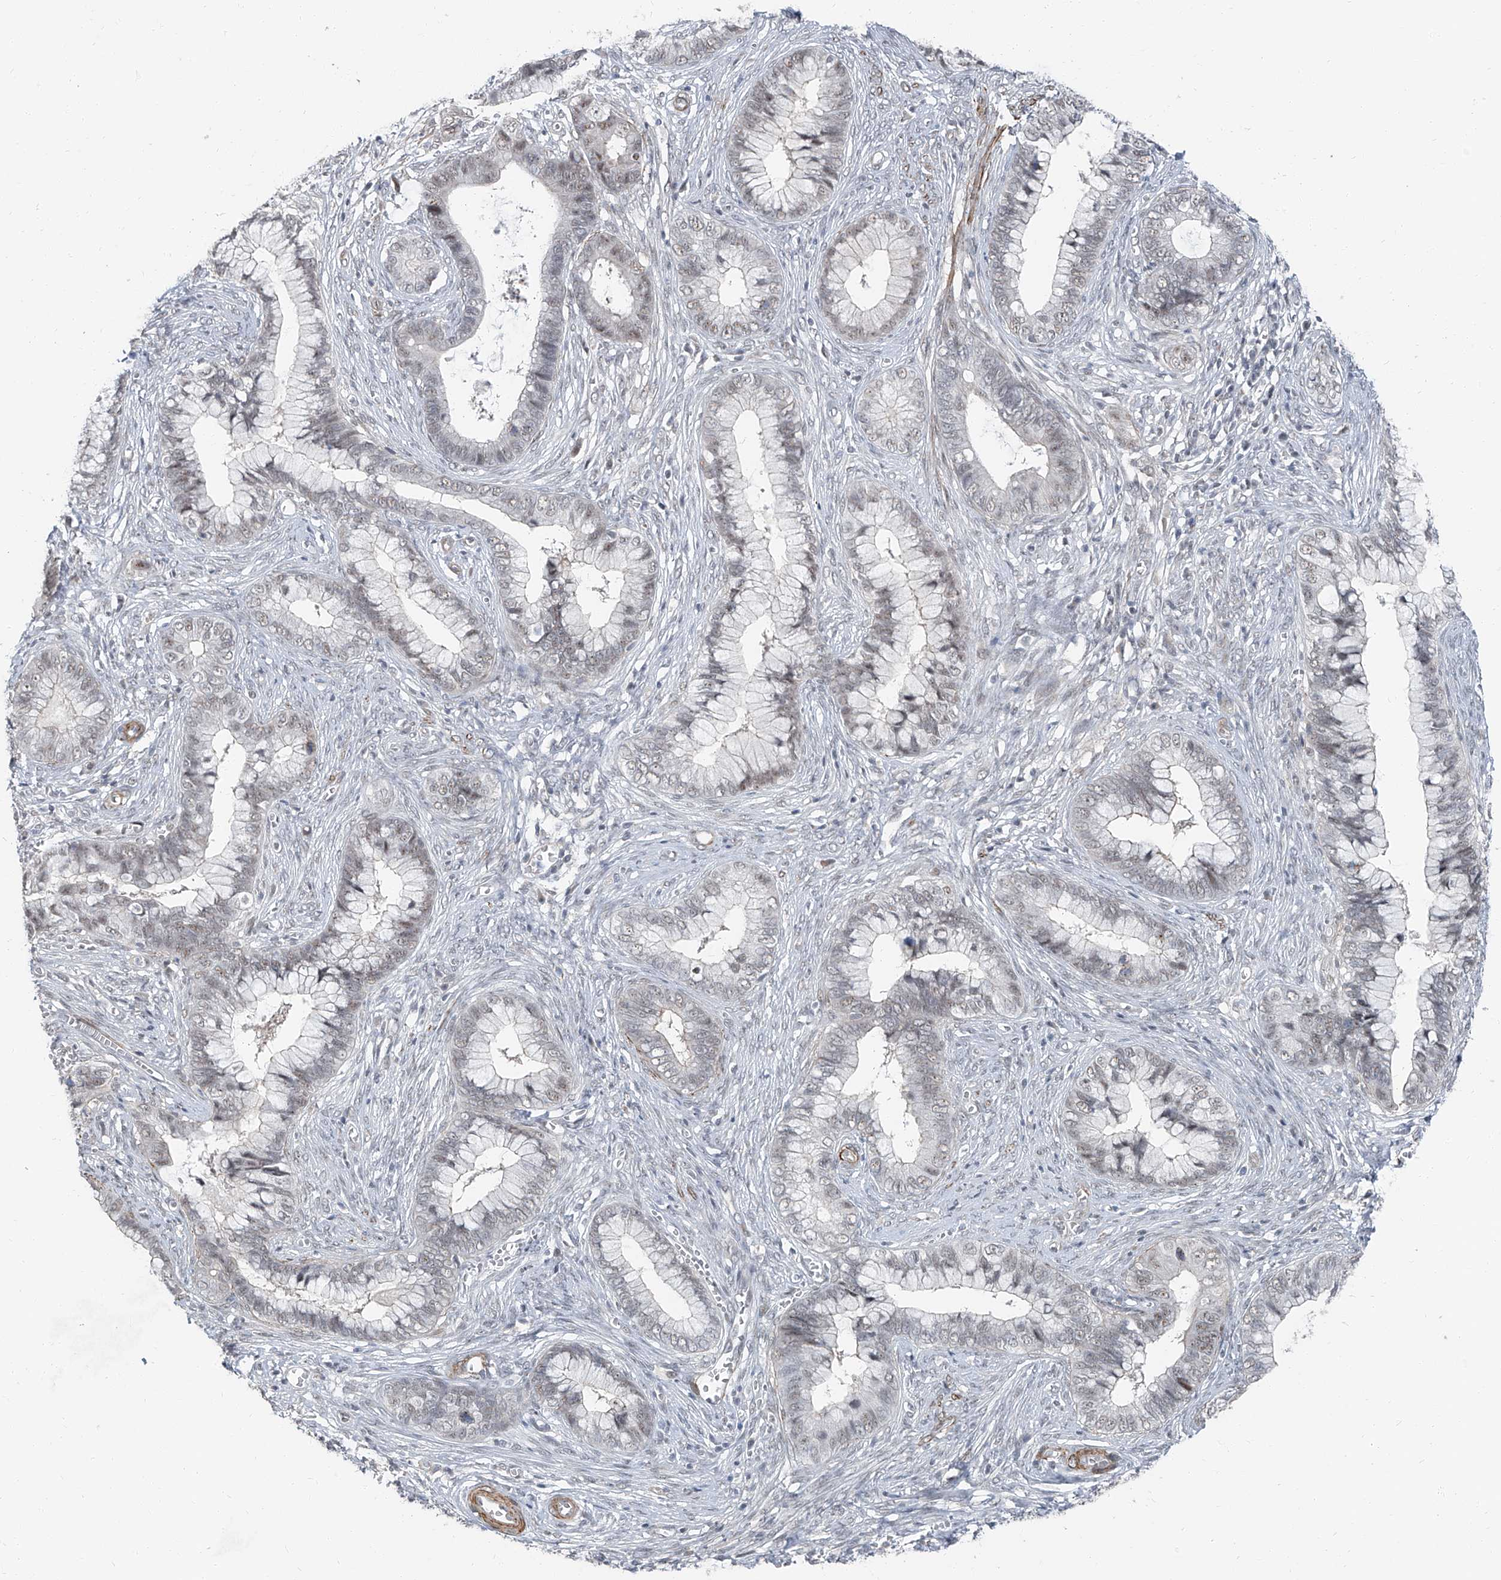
{"staining": {"intensity": "weak", "quantity": "25%-75%", "location": "nuclear"}, "tissue": "cervical cancer", "cell_type": "Tumor cells", "image_type": "cancer", "snomed": [{"axis": "morphology", "description": "Adenocarcinoma, NOS"}, {"axis": "topography", "description": "Cervix"}], "caption": "Cervical adenocarcinoma tissue demonstrates weak nuclear expression in about 25%-75% of tumor cells", "gene": "TXLNB", "patient": {"sex": "female", "age": 44}}